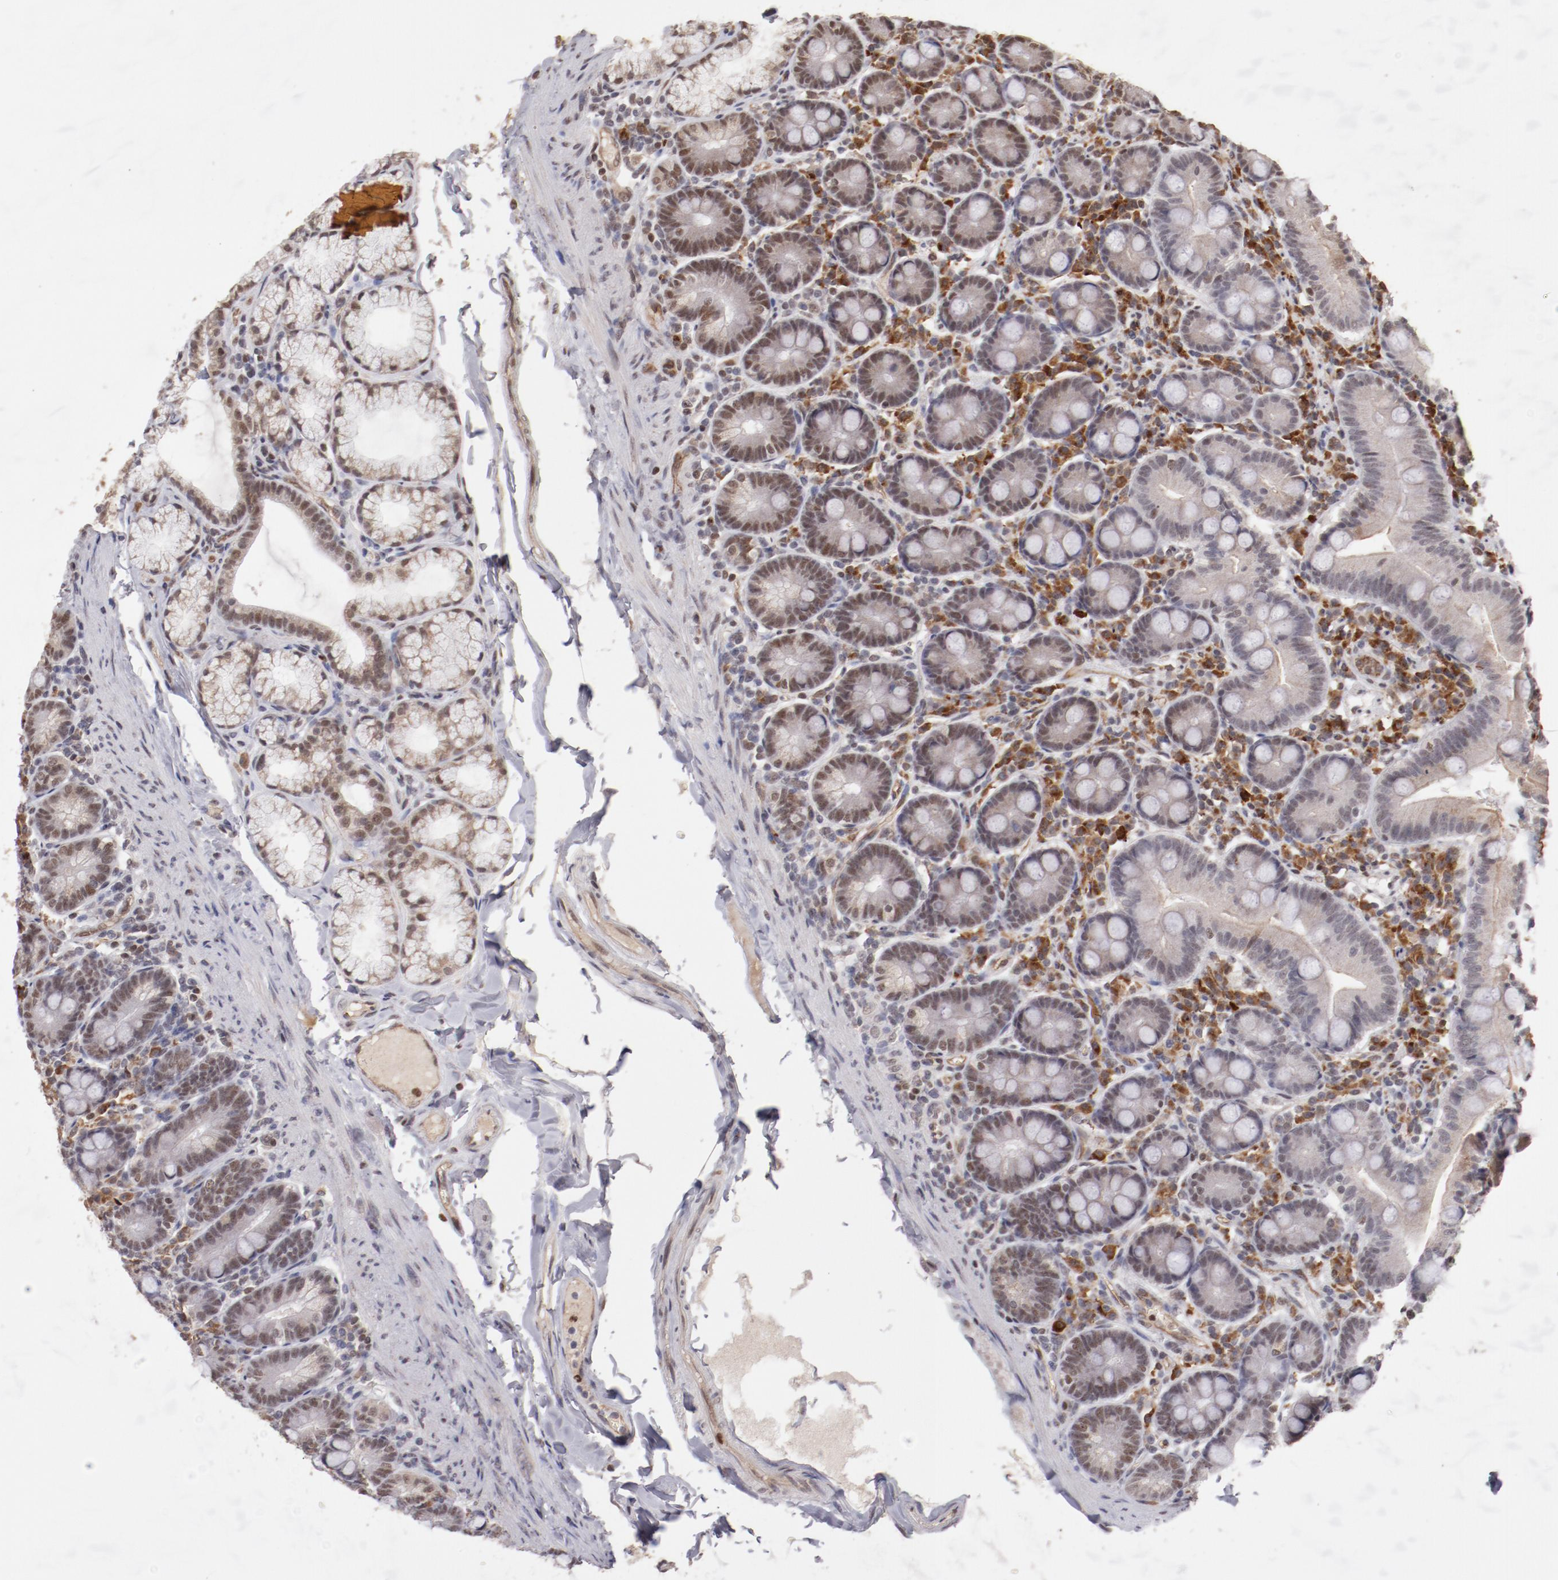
{"staining": {"intensity": "weak", "quantity": ">75%", "location": "cytoplasmic/membranous,nuclear"}, "tissue": "duodenum", "cell_type": "Glandular cells", "image_type": "normal", "snomed": [{"axis": "morphology", "description": "Normal tissue, NOS"}, {"axis": "topography", "description": "Duodenum"}], "caption": "Immunohistochemistry (IHC) image of normal duodenum: duodenum stained using immunohistochemistry (IHC) displays low levels of weak protein expression localized specifically in the cytoplasmic/membranous,nuclear of glandular cells, appearing as a cytoplasmic/membranous,nuclear brown color.", "gene": "NFE2", "patient": {"sex": "male", "age": 50}}